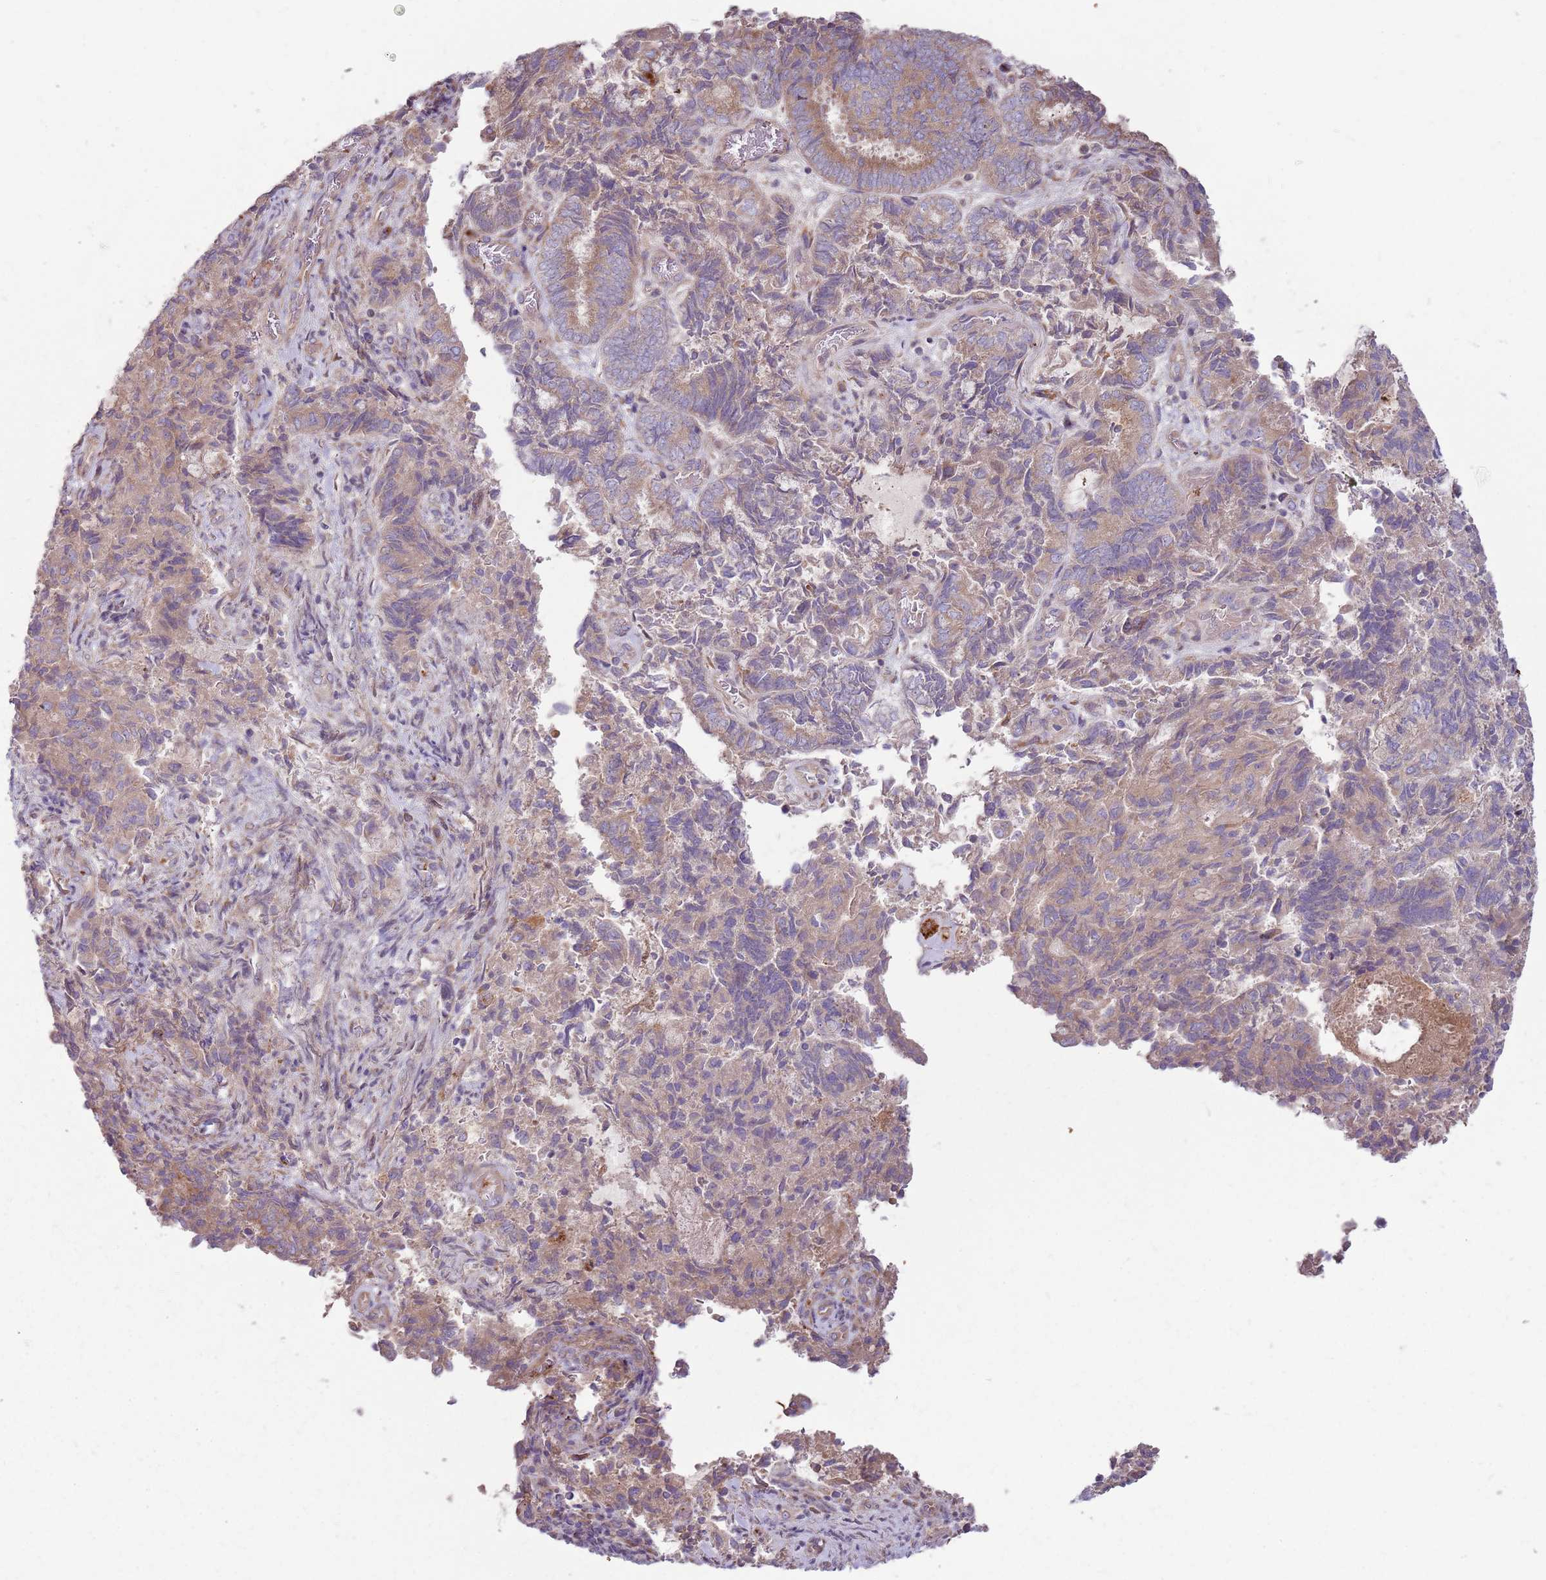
{"staining": {"intensity": "moderate", "quantity": "25%-75%", "location": "cytoplasmic/membranous"}, "tissue": "endometrial cancer", "cell_type": "Tumor cells", "image_type": "cancer", "snomed": [{"axis": "morphology", "description": "Adenocarcinoma, NOS"}, {"axis": "topography", "description": "Endometrium"}], "caption": "An image of endometrial adenocarcinoma stained for a protein demonstrates moderate cytoplasmic/membranous brown staining in tumor cells.", "gene": "EMC1", "patient": {"sex": "female", "age": 80}}